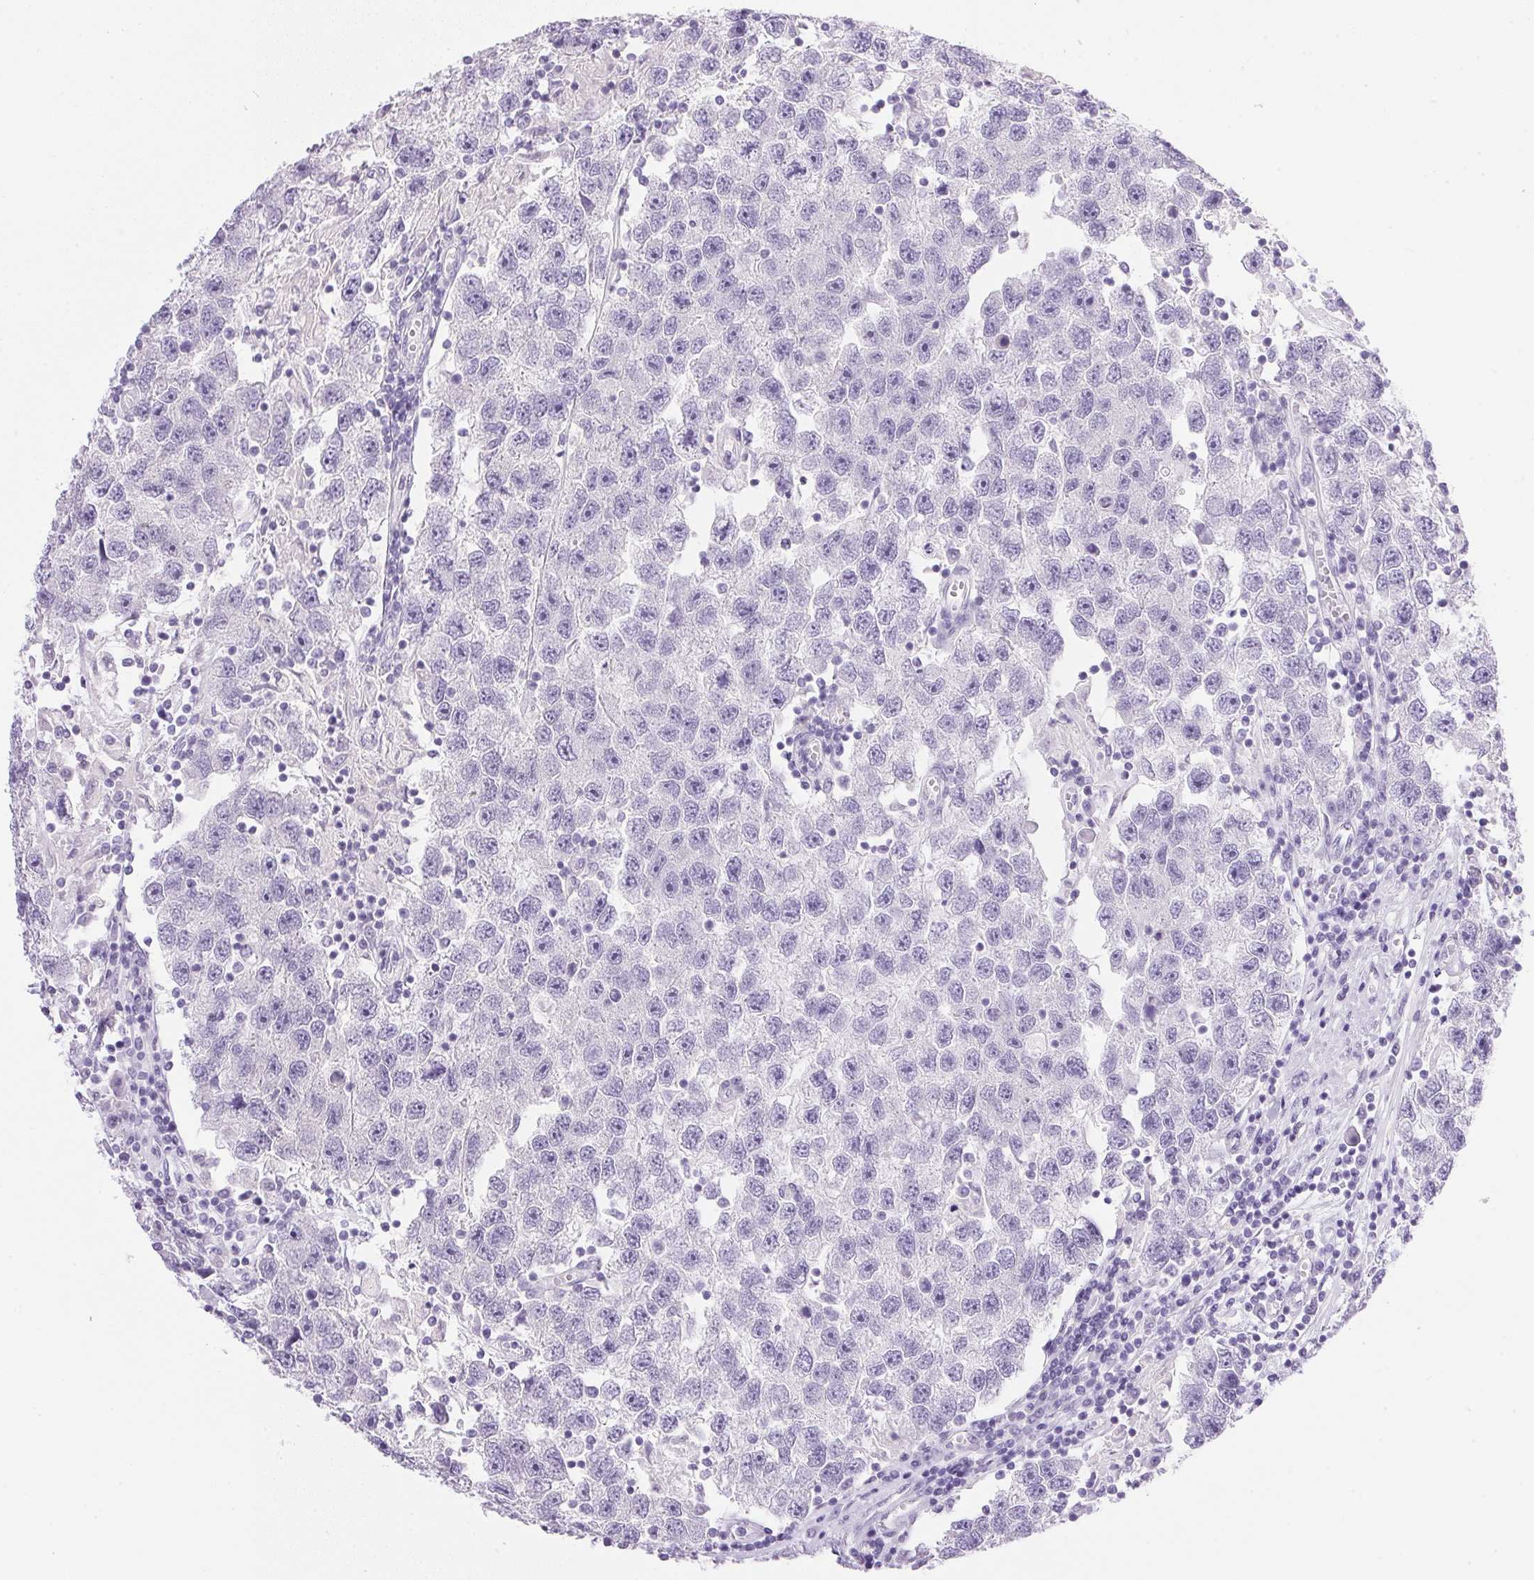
{"staining": {"intensity": "negative", "quantity": "none", "location": "none"}, "tissue": "testis cancer", "cell_type": "Tumor cells", "image_type": "cancer", "snomed": [{"axis": "morphology", "description": "Seminoma, NOS"}, {"axis": "topography", "description": "Testis"}], "caption": "DAB (3,3'-diaminobenzidine) immunohistochemical staining of testis seminoma shows no significant expression in tumor cells.", "gene": "ATP6V0A4", "patient": {"sex": "male", "age": 26}}